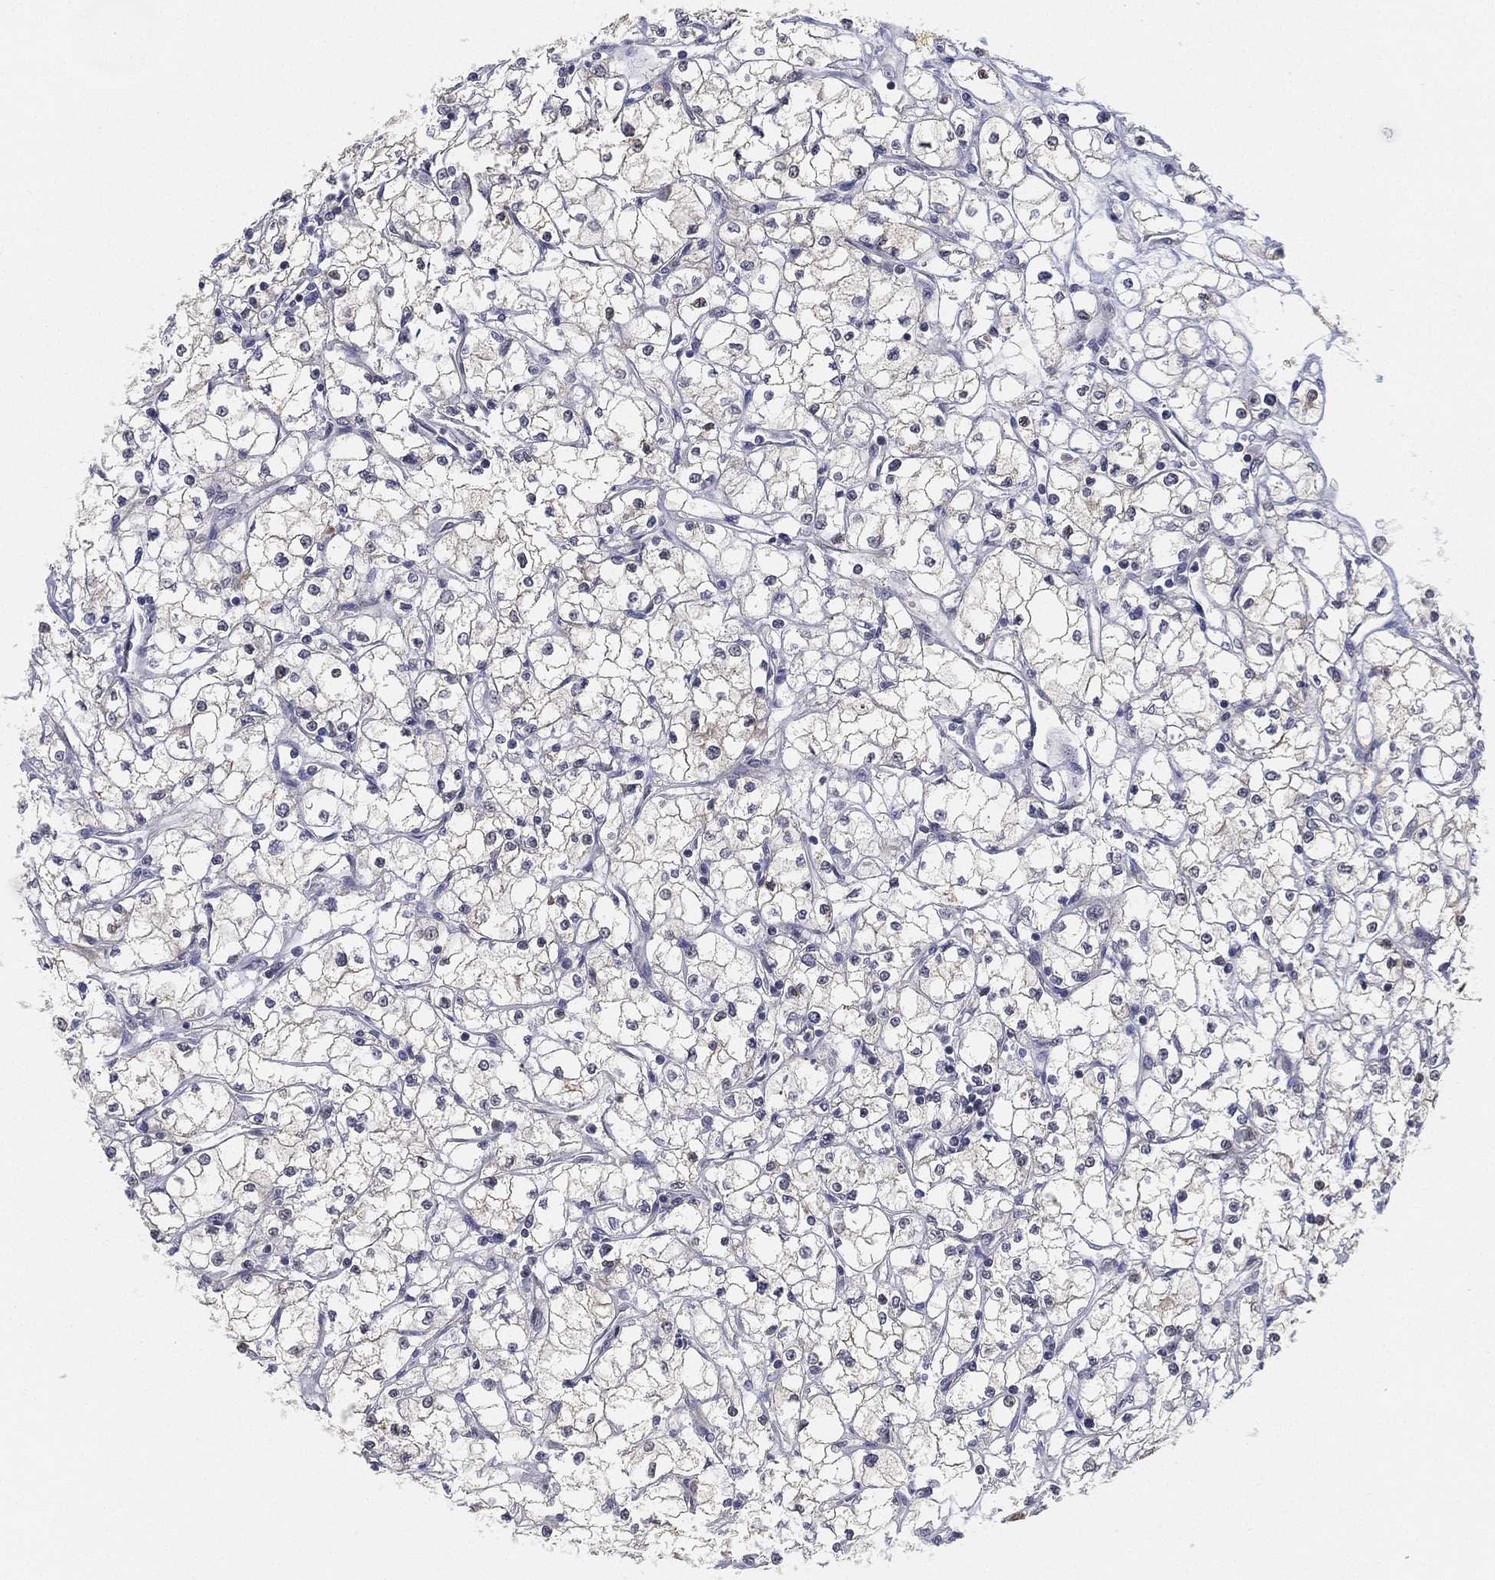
{"staining": {"intensity": "negative", "quantity": "none", "location": "none"}, "tissue": "renal cancer", "cell_type": "Tumor cells", "image_type": "cancer", "snomed": [{"axis": "morphology", "description": "Adenocarcinoma, NOS"}, {"axis": "topography", "description": "Kidney"}], "caption": "This histopathology image is of renal adenocarcinoma stained with immunohistochemistry to label a protein in brown with the nuclei are counter-stained blue. There is no positivity in tumor cells. Nuclei are stained in blue.", "gene": "PPP1R16B", "patient": {"sex": "male", "age": 67}}